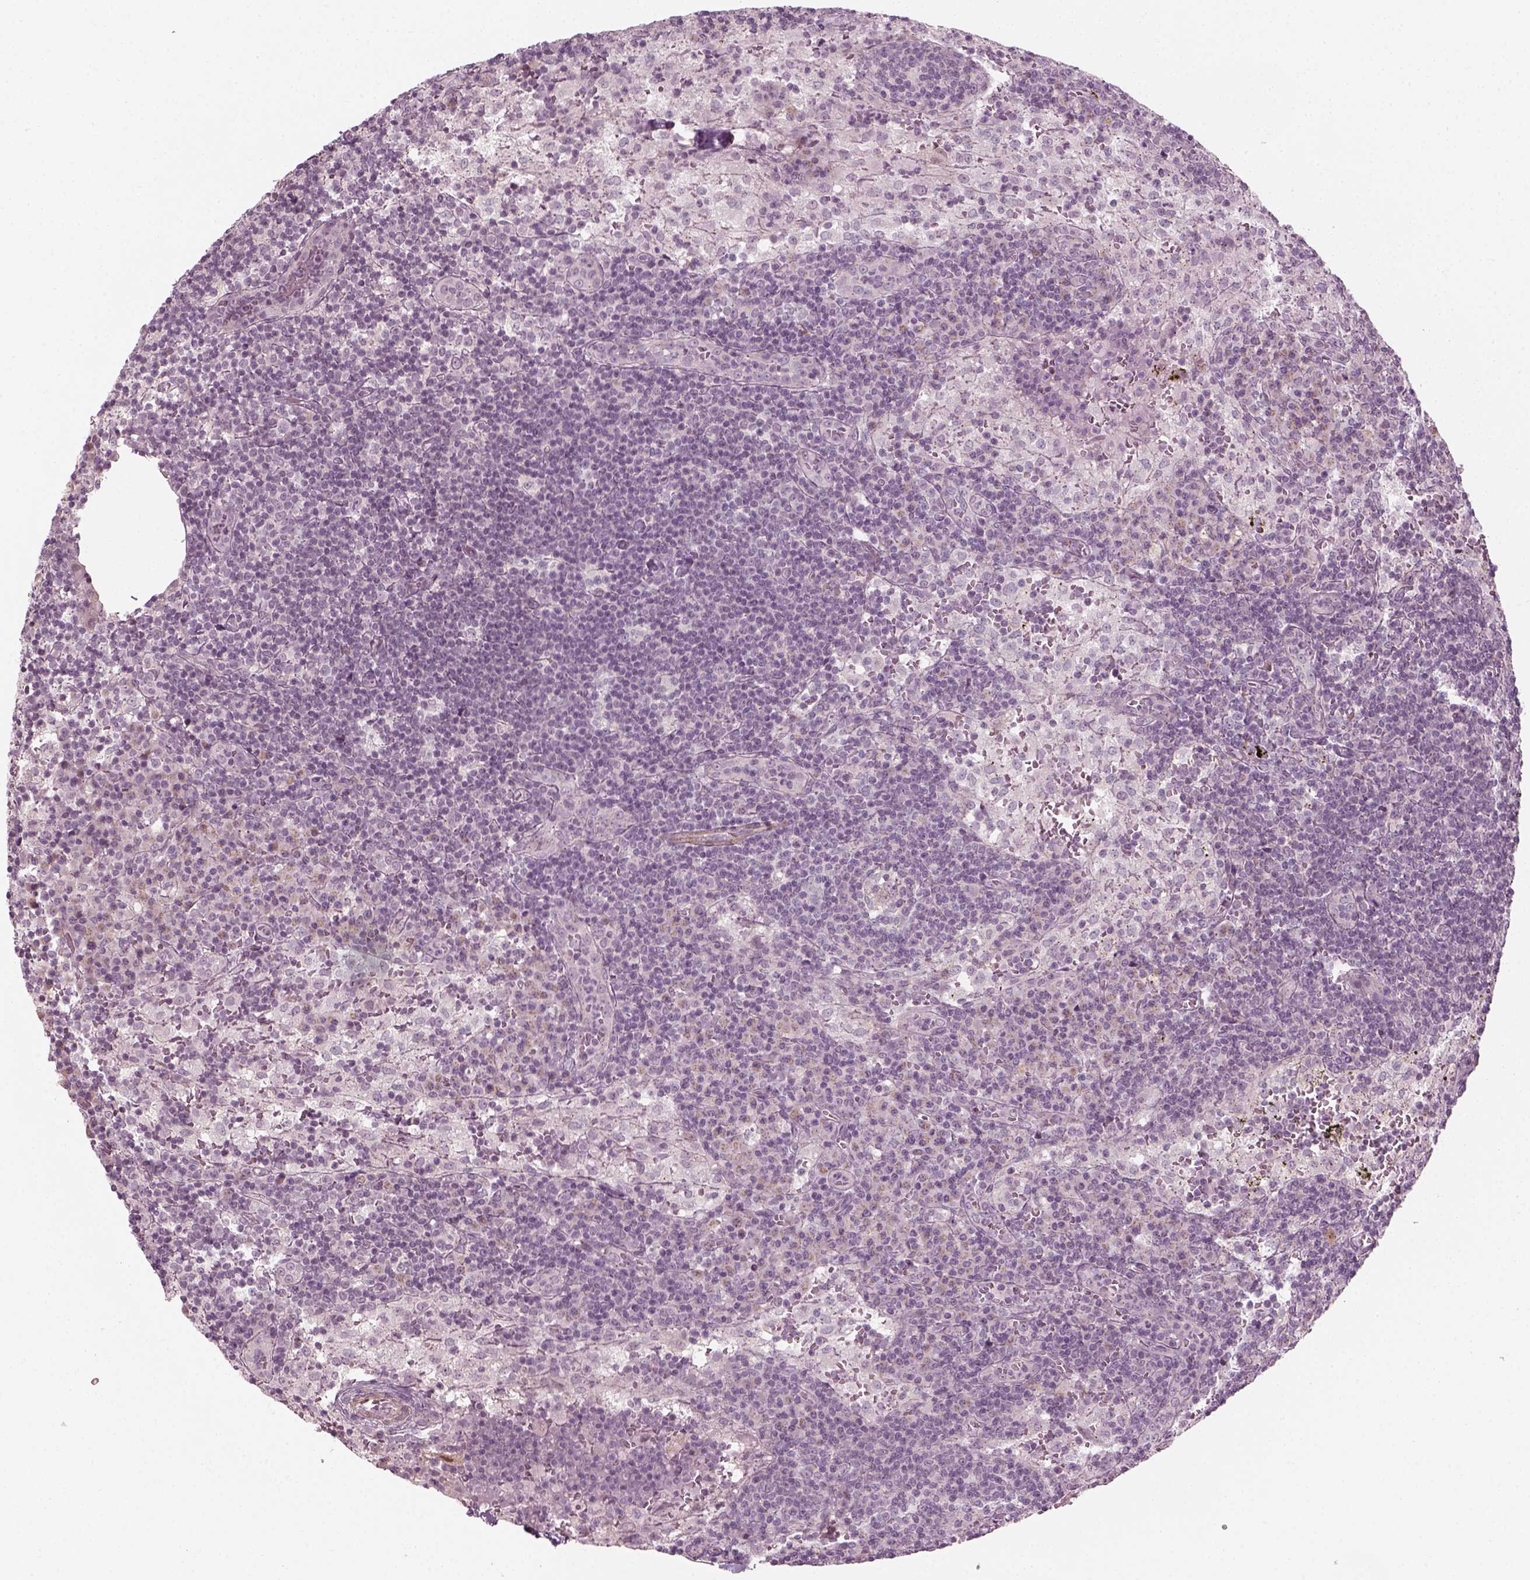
{"staining": {"intensity": "negative", "quantity": "none", "location": "none"}, "tissue": "lymph node", "cell_type": "Germinal center cells", "image_type": "normal", "snomed": [{"axis": "morphology", "description": "Normal tissue, NOS"}, {"axis": "topography", "description": "Lymph node"}], "caption": "DAB immunohistochemical staining of unremarkable lymph node reveals no significant positivity in germinal center cells. Brightfield microscopy of immunohistochemistry (IHC) stained with DAB (3,3'-diaminobenzidine) (brown) and hematoxylin (blue), captured at high magnification.", "gene": "MLIP", "patient": {"sex": "male", "age": 62}}